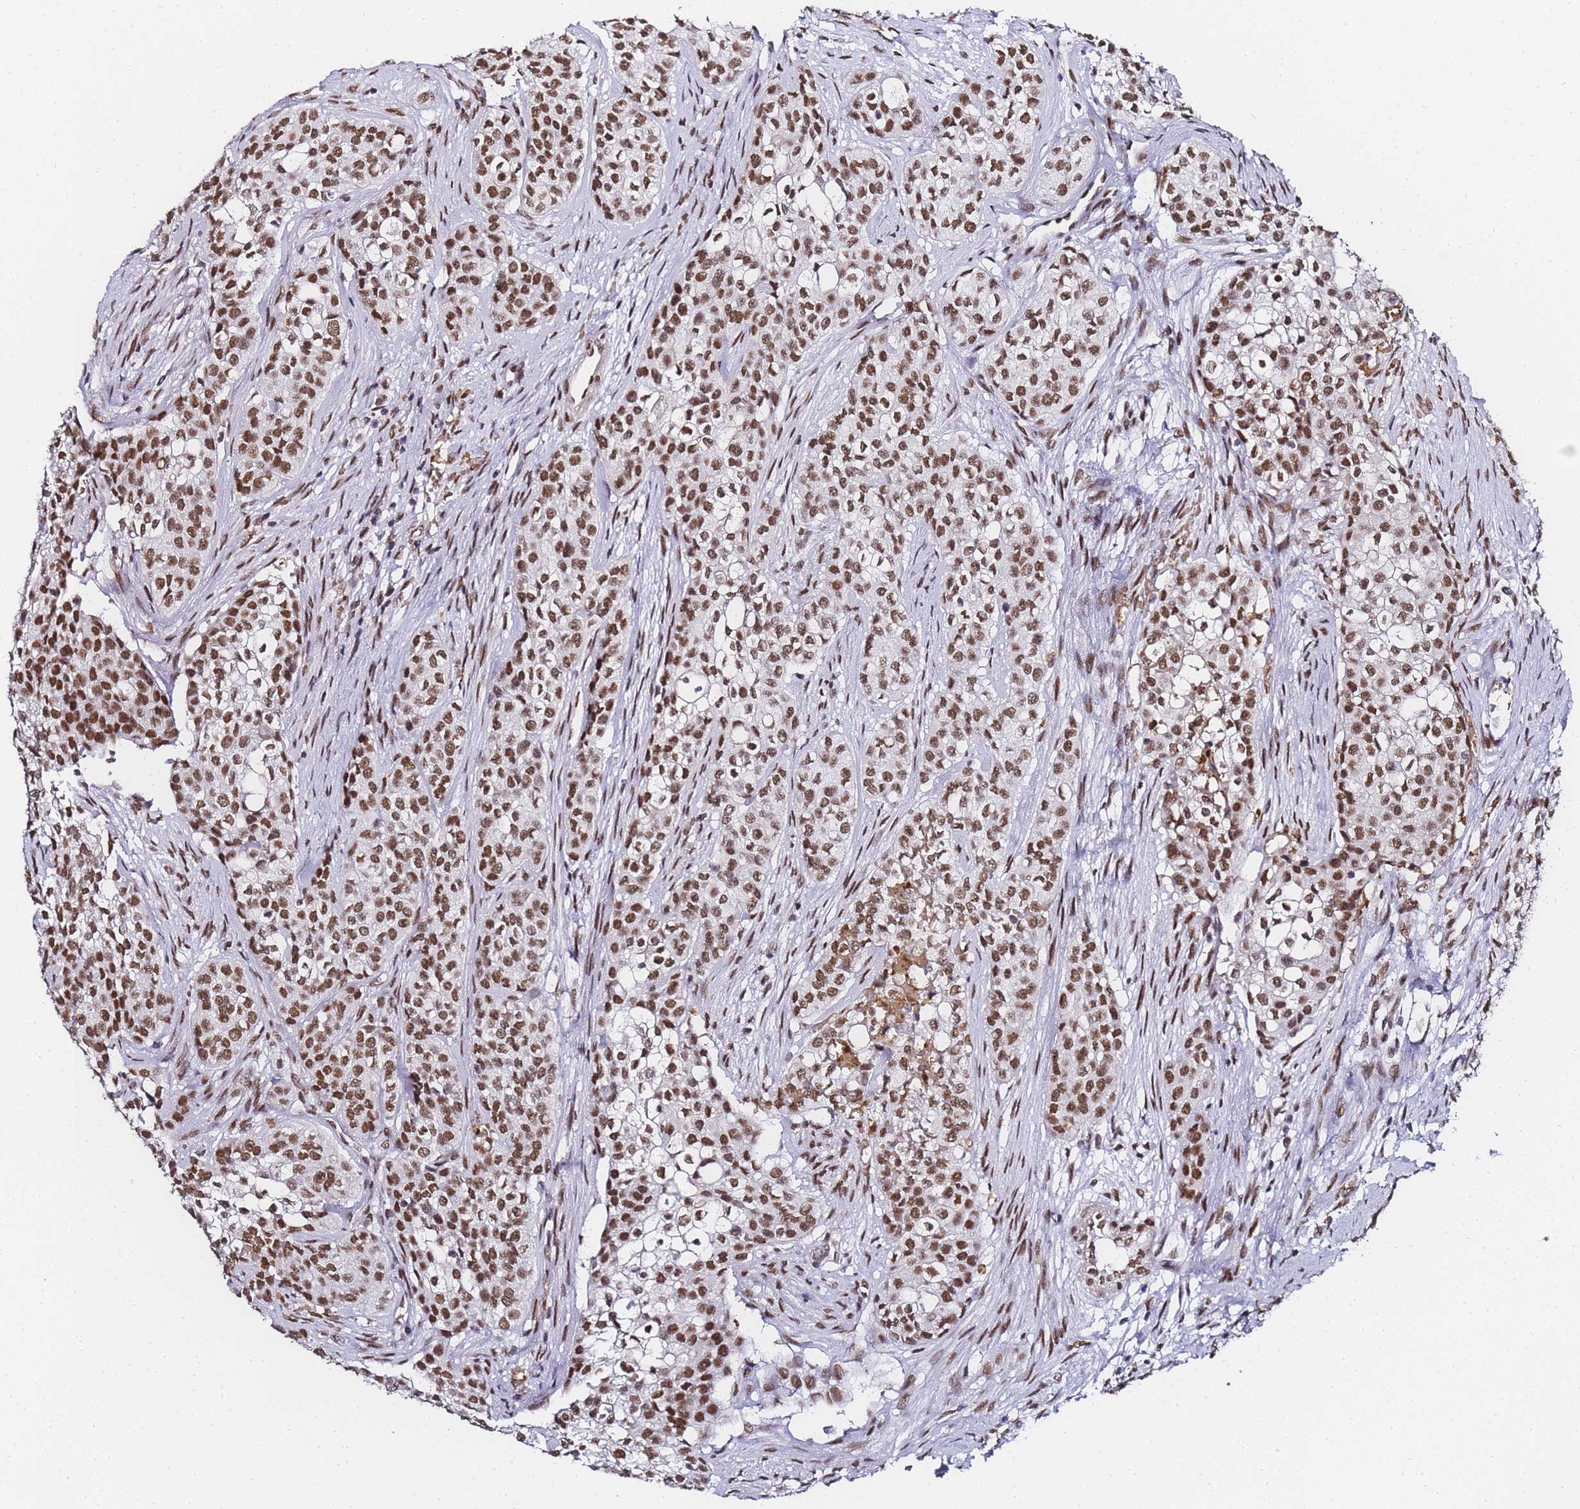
{"staining": {"intensity": "moderate", "quantity": ">75%", "location": "nuclear"}, "tissue": "head and neck cancer", "cell_type": "Tumor cells", "image_type": "cancer", "snomed": [{"axis": "morphology", "description": "Adenocarcinoma, NOS"}, {"axis": "topography", "description": "Head-Neck"}], "caption": "Head and neck cancer (adenocarcinoma) stained for a protein (brown) shows moderate nuclear positive staining in about >75% of tumor cells.", "gene": "POLR1A", "patient": {"sex": "male", "age": 81}}